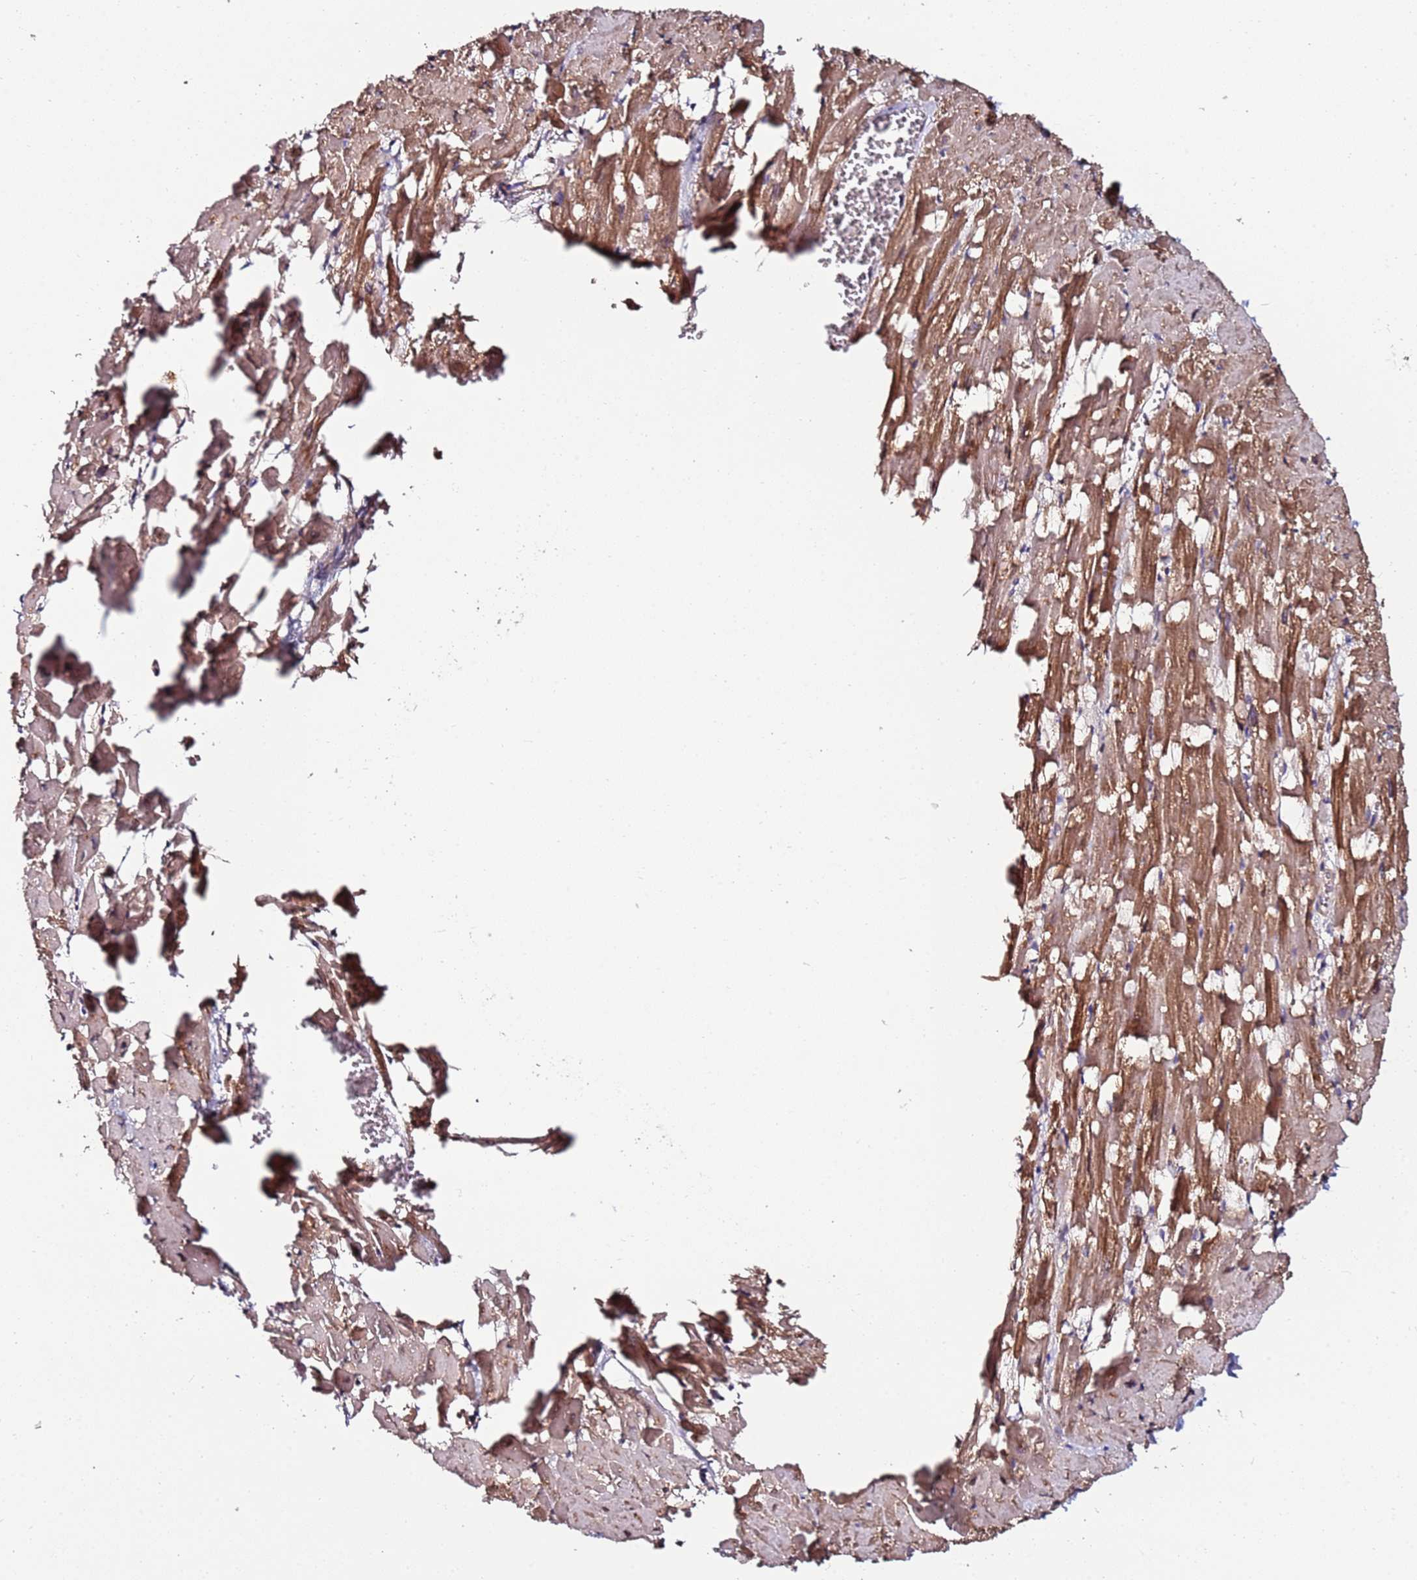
{"staining": {"intensity": "strong", "quantity": ">75%", "location": "cytoplasmic/membranous"}, "tissue": "heart muscle", "cell_type": "Cardiomyocytes", "image_type": "normal", "snomed": [{"axis": "morphology", "description": "Normal tissue, NOS"}, {"axis": "topography", "description": "Heart"}], "caption": "Immunohistochemical staining of normal human heart muscle demonstrates high levels of strong cytoplasmic/membranous staining in about >75% of cardiomyocytes. The protein is shown in brown color, while the nuclei are stained blue.", "gene": "DUSP28", "patient": {"sex": "female", "age": 64}}